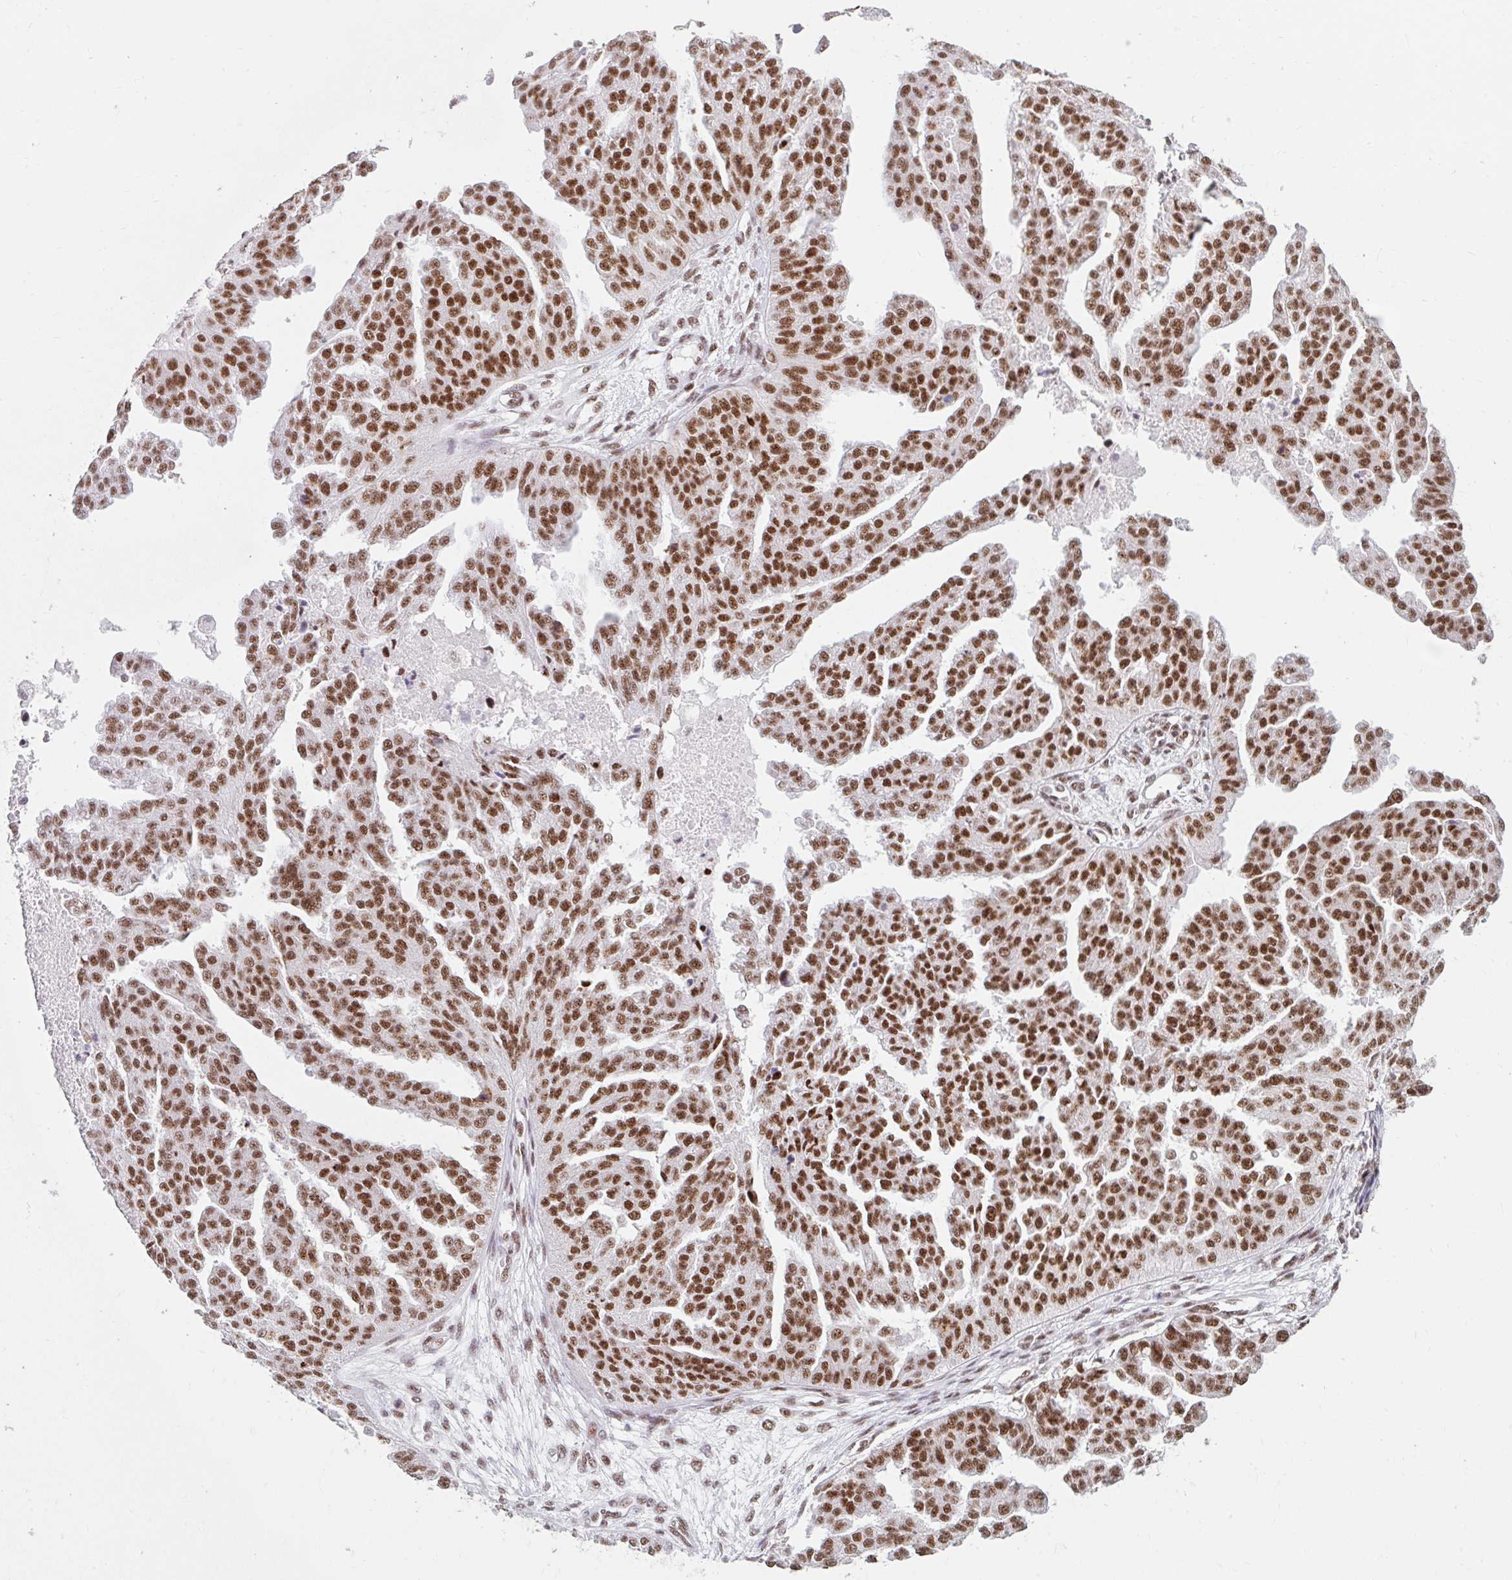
{"staining": {"intensity": "strong", "quantity": ">75%", "location": "nuclear"}, "tissue": "ovarian cancer", "cell_type": "Tumor cells", "image_type": "cancer", "snomed": [{"axis": "morphology", "description": "Cystadenocarcinoma, serous, NOS"}, {"axis": "topography", "description": "Ovary"}], "caption": "The image reveals immunohistochemical staining of ovarian cancer. There is strong nuclear expression is identified in about >75% of tumor cells. (DAB IHC, brown staining for protein, blue staining for nuclei).", "gene": "SRSF10", "patient": {"sex": "female", "age": 58}}